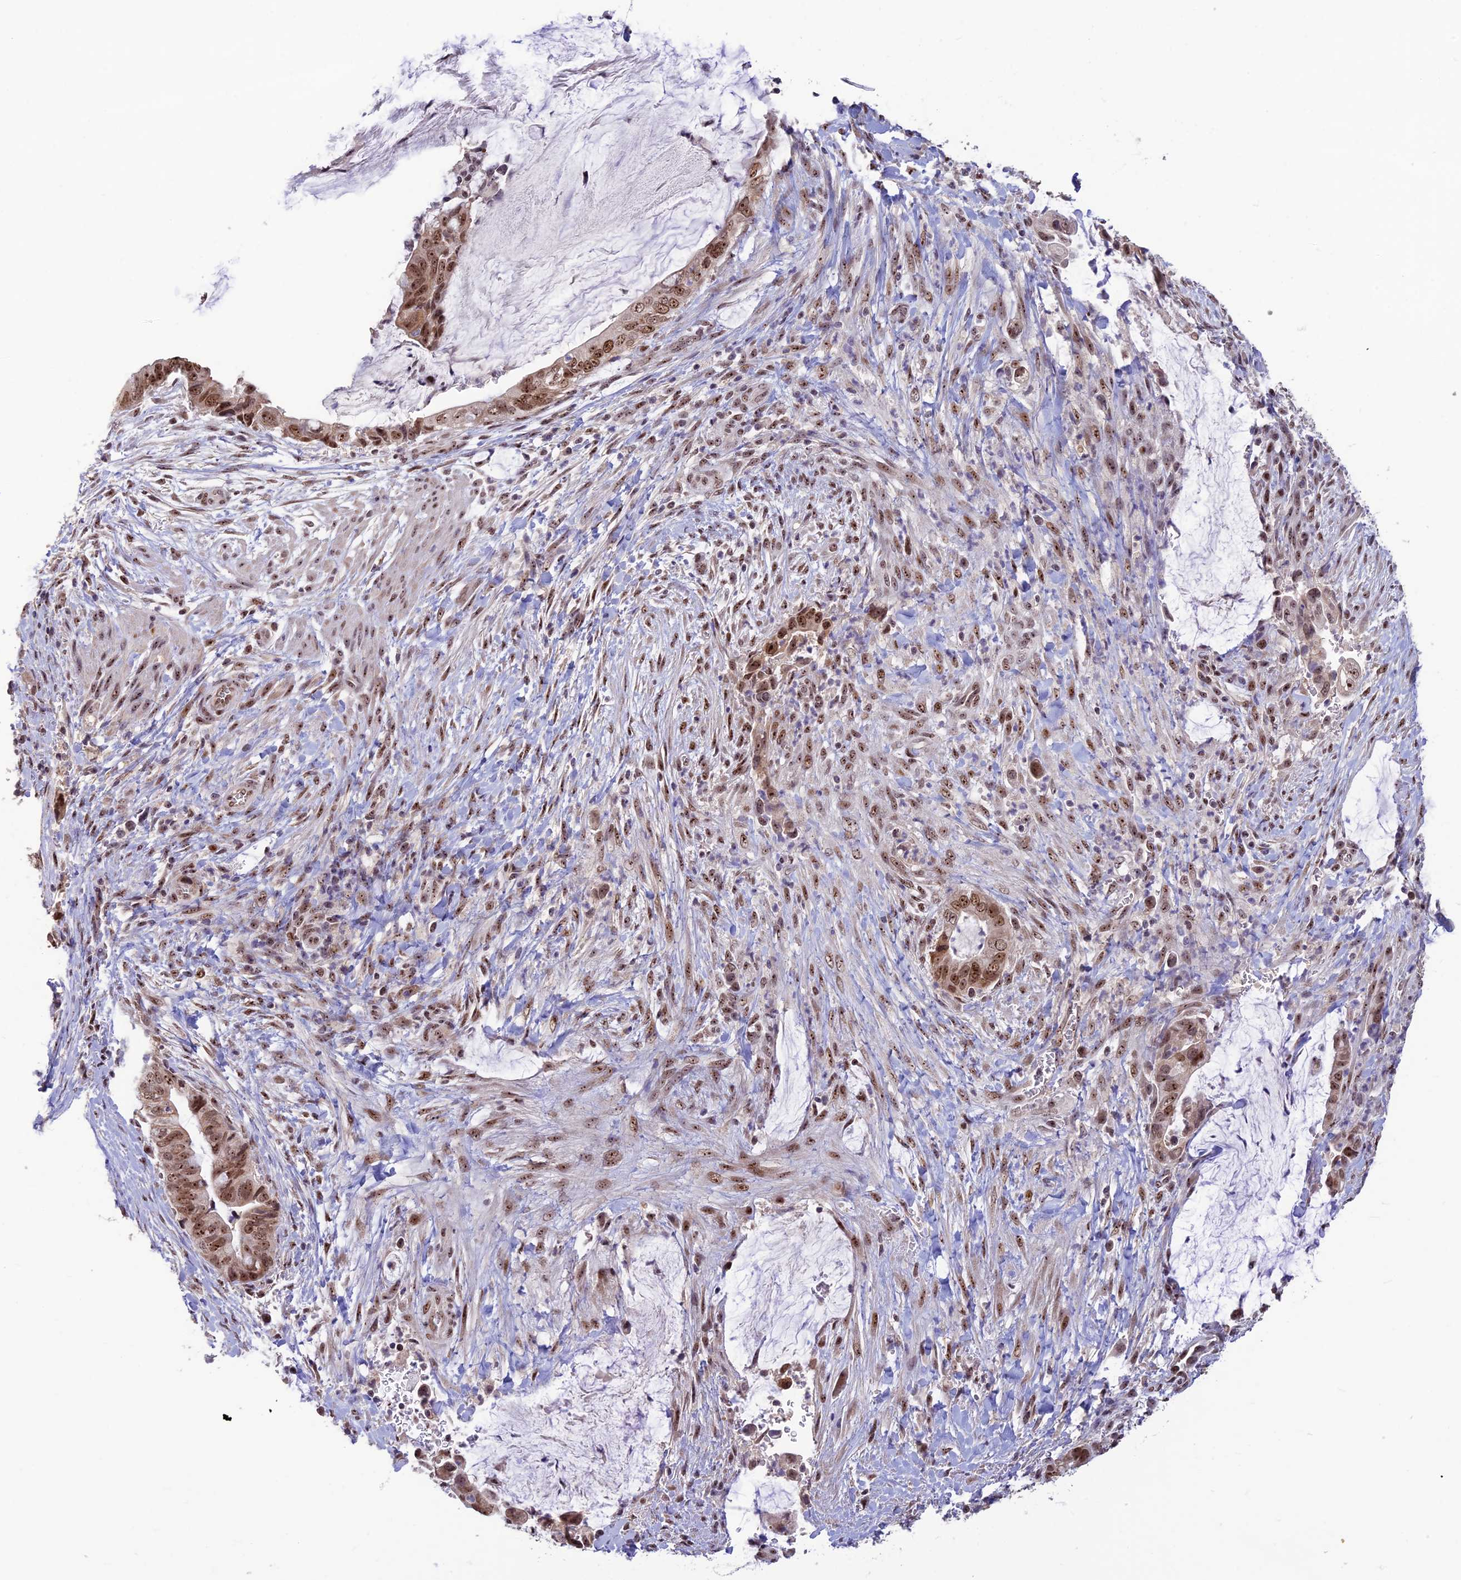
{"staining": {"intensity": "moderate", "quantity": ">75%", "location": "nuclear"}, "tissue": "pancreatic cancer", "cell_type": "Tumor cells", "image_type": "cancer", "snomed": [{"axis": "morphology", "description": "Adenocarcinoma, NOS"}, {"axis": "topography", "description": "Pancreas"}], "caption": "Protein staining of pancreatic cancer (adenocarcinoma) tissue exhibits moderate nuclear expression in approximately >75% of tumor cells.", "gene": "POLR1G", "patient": {"sex": "male", "age": 75}}